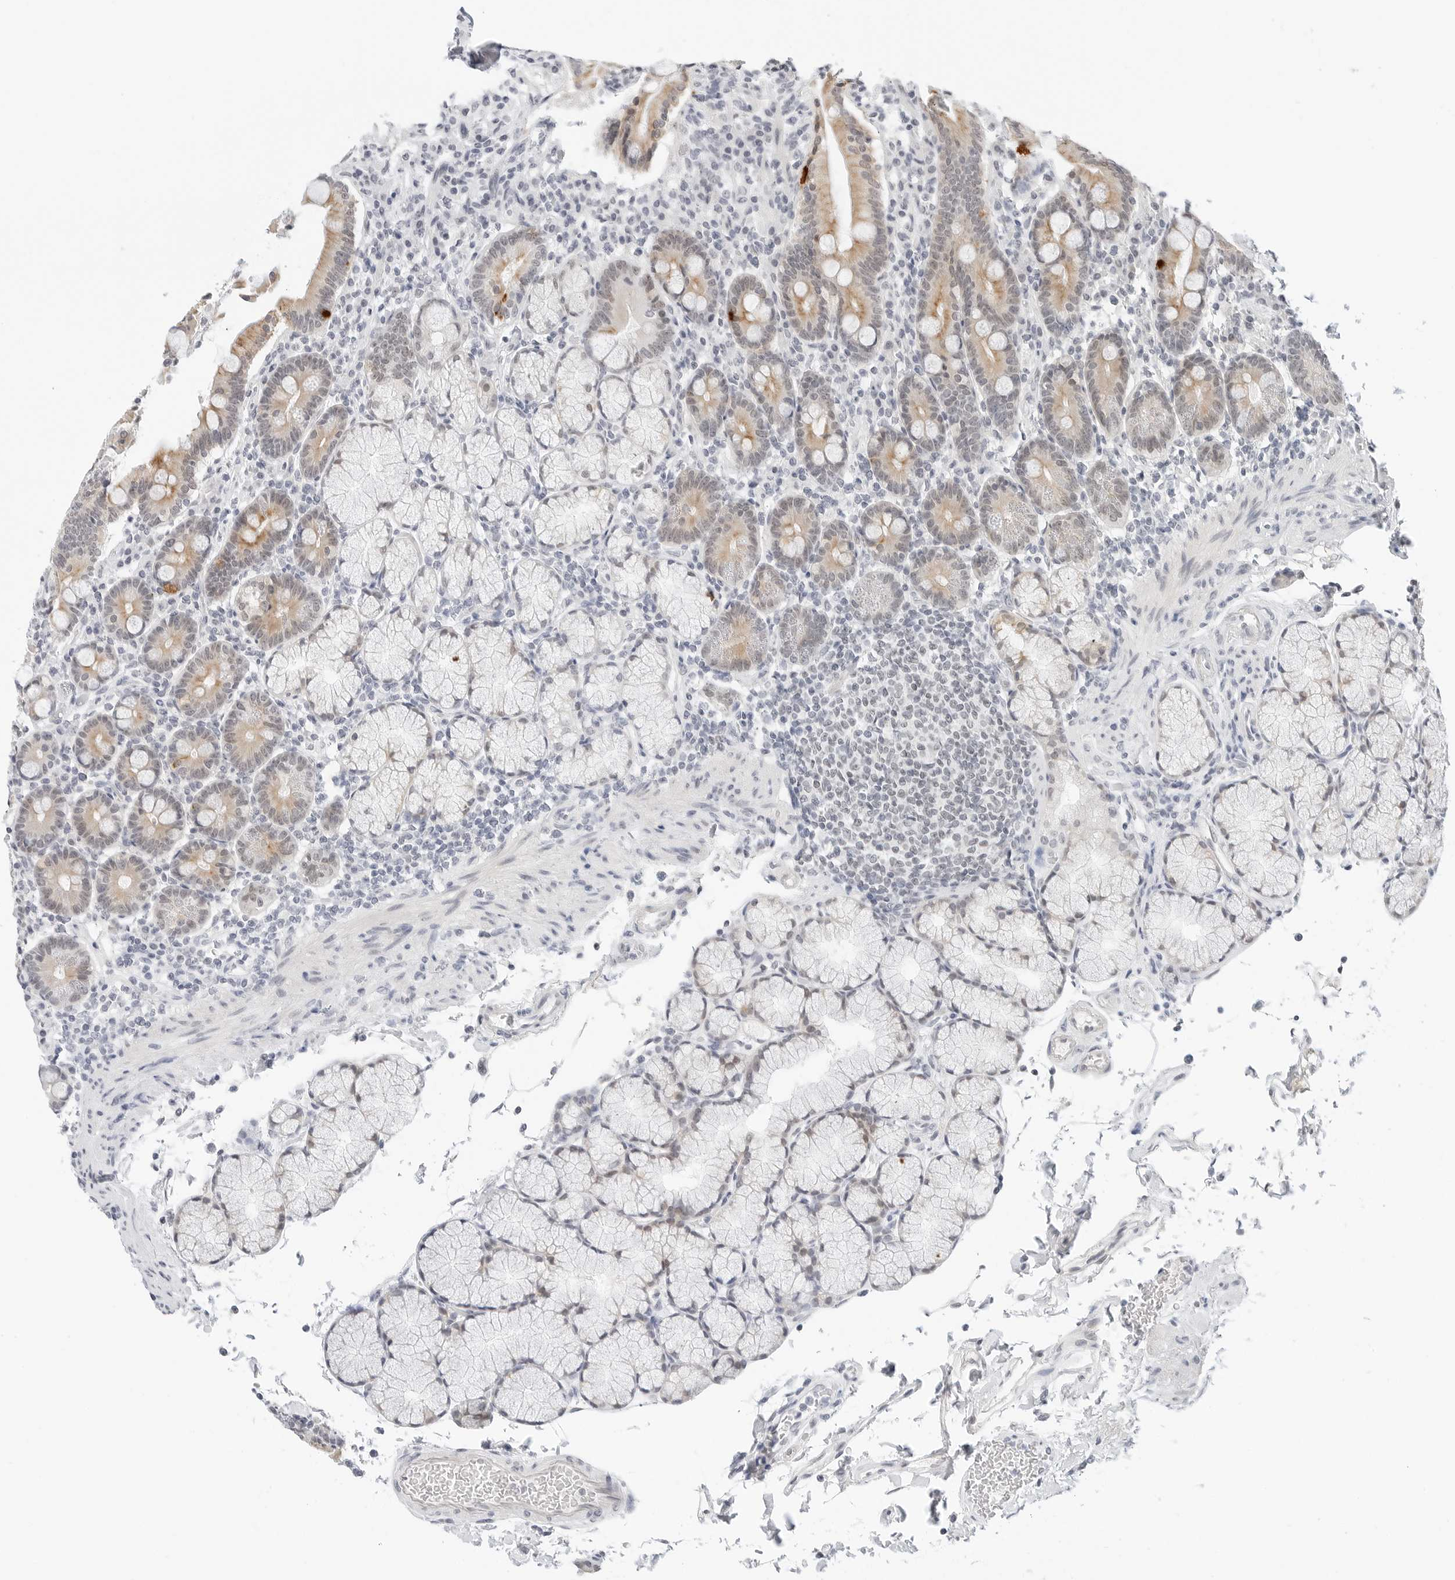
{"staining": {"intensity": "moderate", "quantity": ">75%", "location": "cytoplasmic/membranous"}, "tissue": "duodenum", "cell_type": "Glandular cells", "image_type": "normal", "snomed": [{"axis": "morphology", "description": "Normal tissue, NOS"}, {"axis": "topography", "description": "Small intestine, NOS"}], "caption": "Immunohistochemistry (IHC) micrograph of benign duodenum stained for a protein (brown), which demonstrates medium levels of moderate cytoplasmic/membranous staining in approximately >75% of glandular cells.", "gene": "TSEN2", "patient": {"sex": "female", "age": 71}}